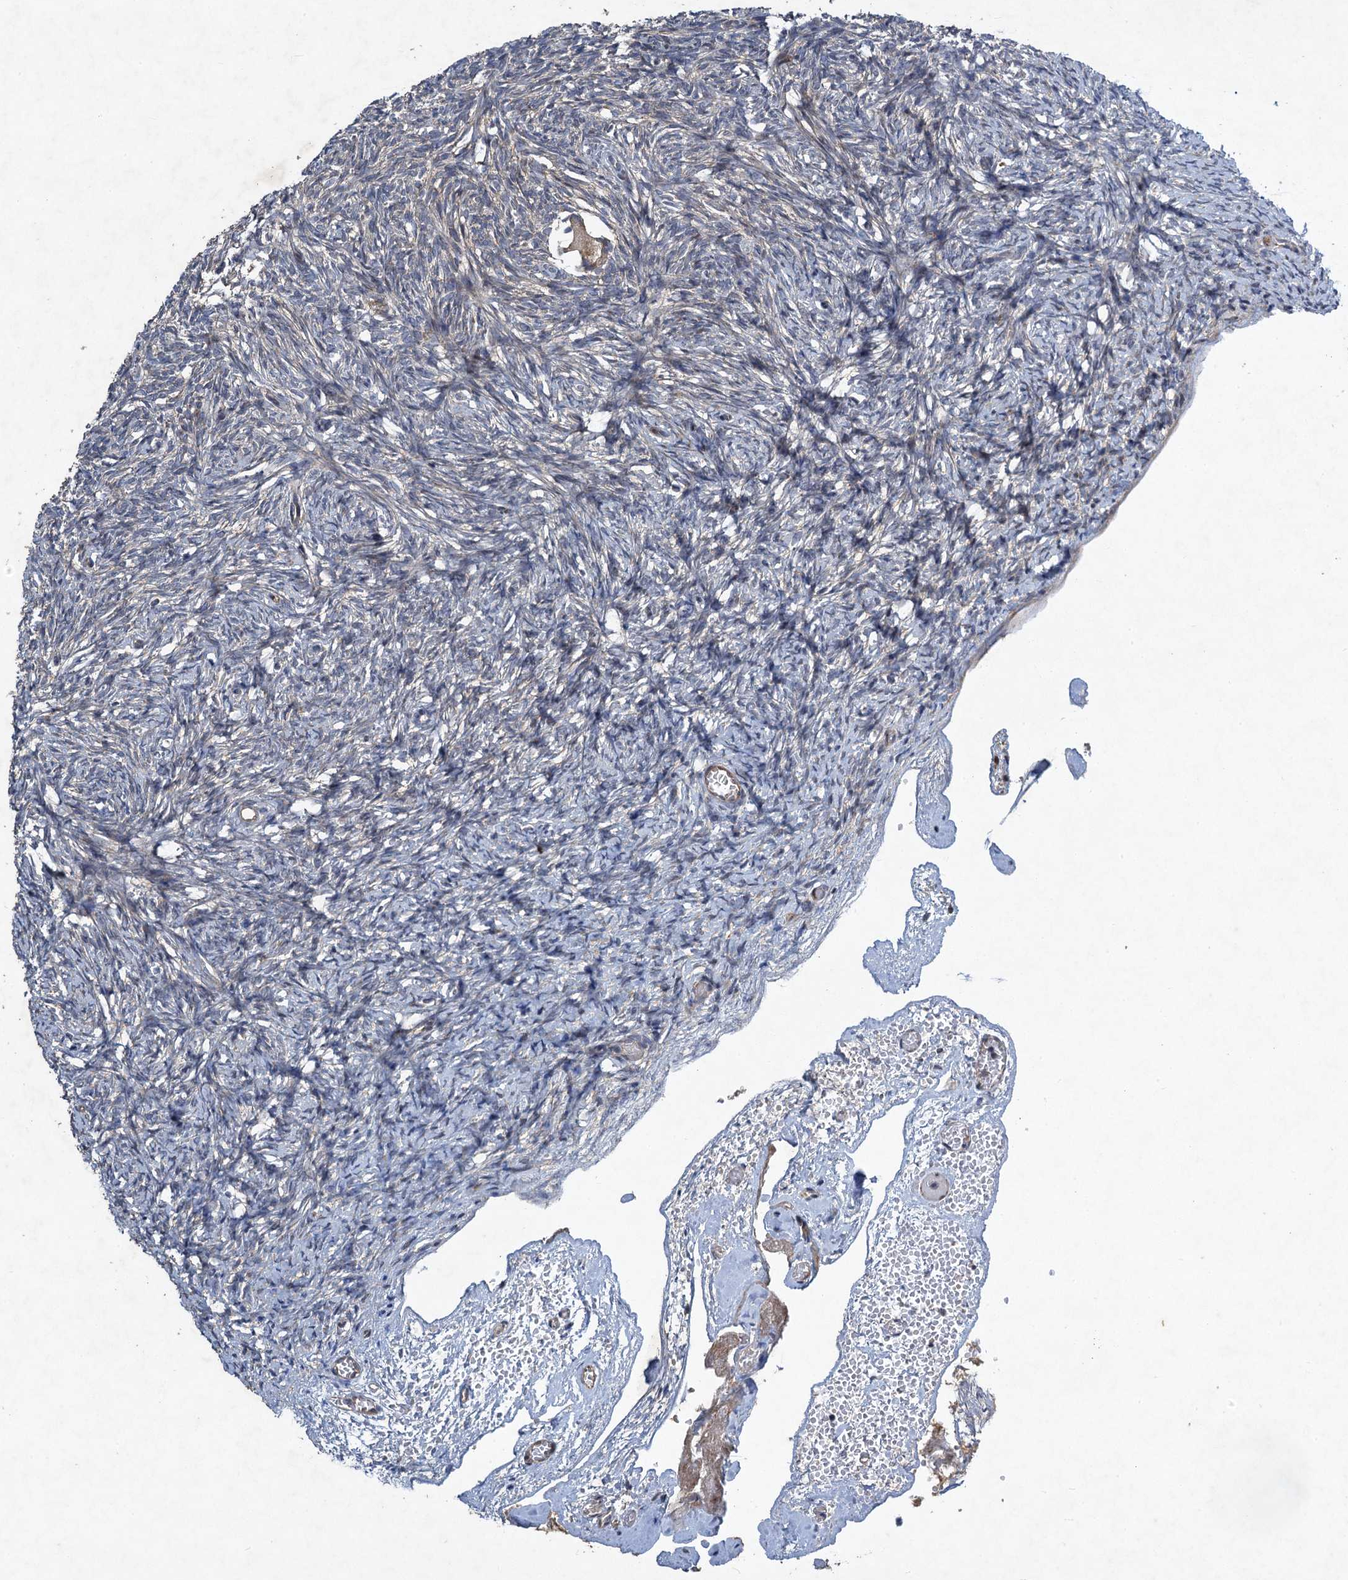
{"staining": {"intensity": "weak", "quantity": ">75%", "location": "cytoplasmic/membranous"}, "tissue": "ovary", "cell_type": "Follicle cells", "image_type": "normal", "snomed": [{"axis": "morphology", "description": "Normal tissue, NOS"}, {"axis": "topography", "description": "Ovary"}], "caption": "This micrograph displays unremarkable ovary stained with immunohistochemistry (IHC) to label a protein in brown. The cytoplasmic/membranous of follicle cells show weak positivity for the protein. Nuclei are counter-stained blue.", "gene": "NUDT22", "patient": {"sex": "female", "age": 34}}